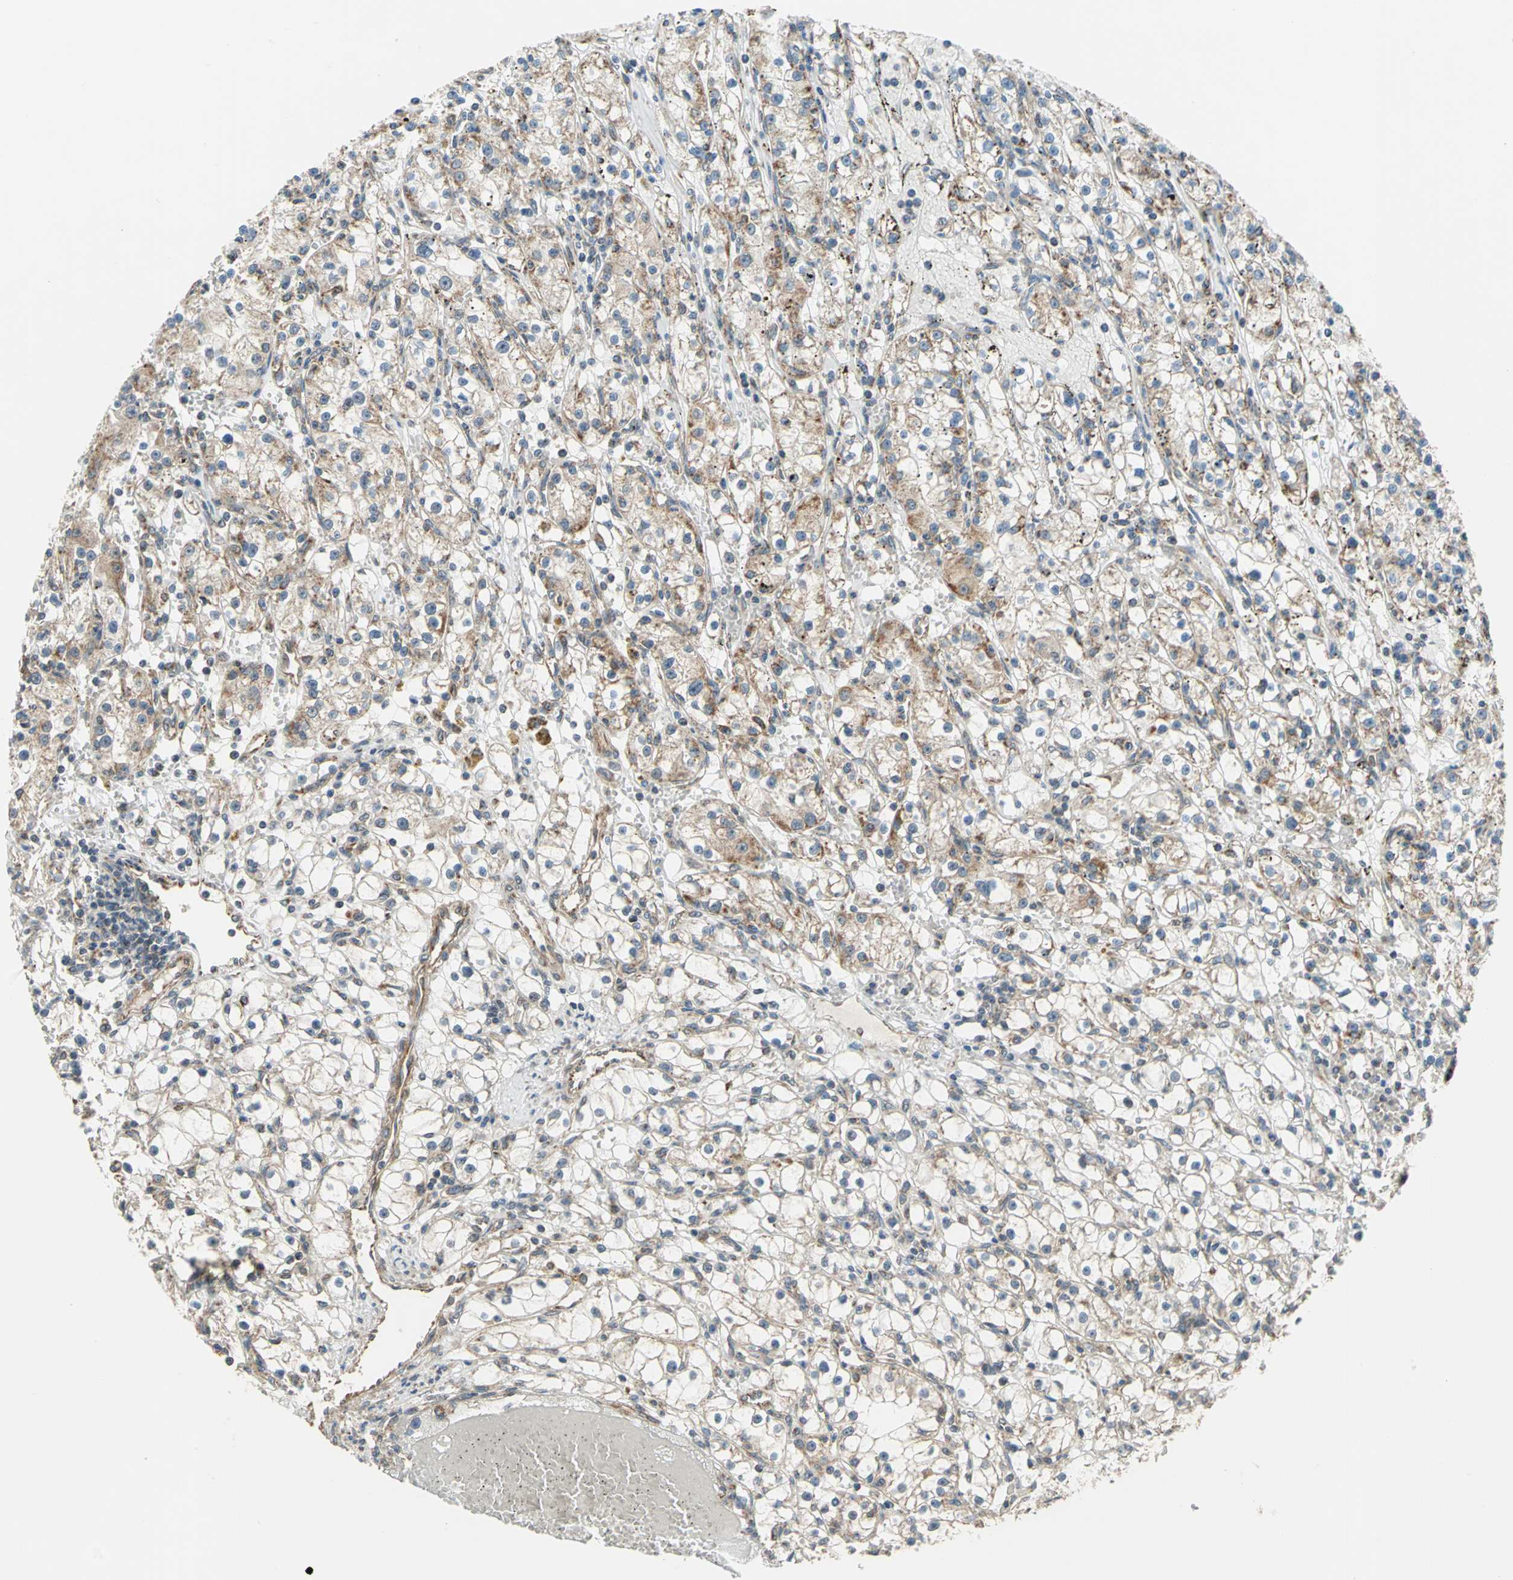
{"staining": {"intensity": "weak", "quantity": ">75%", "location": "cytoplasmic/membranous"}, "tissue": "renal cancer", "cell_type": "Tumor cells", "image_type": "cancer", "snomed": [{"axis": "morphology", "description": "Adenocarcinoma, NOS"}, {"axis": "topography", "description": "Kidney"}], "caption": "Renal adenocarcinoma was stained to show a protein in brown. There is low levels of weak cytoplasmic/membranous expression in about >75% of tumor cells. (Brightfield microscopy of DAB IHC at high magnification).", "gene": "MRPS22", "patient": {"sex": "male", "age": 56}}